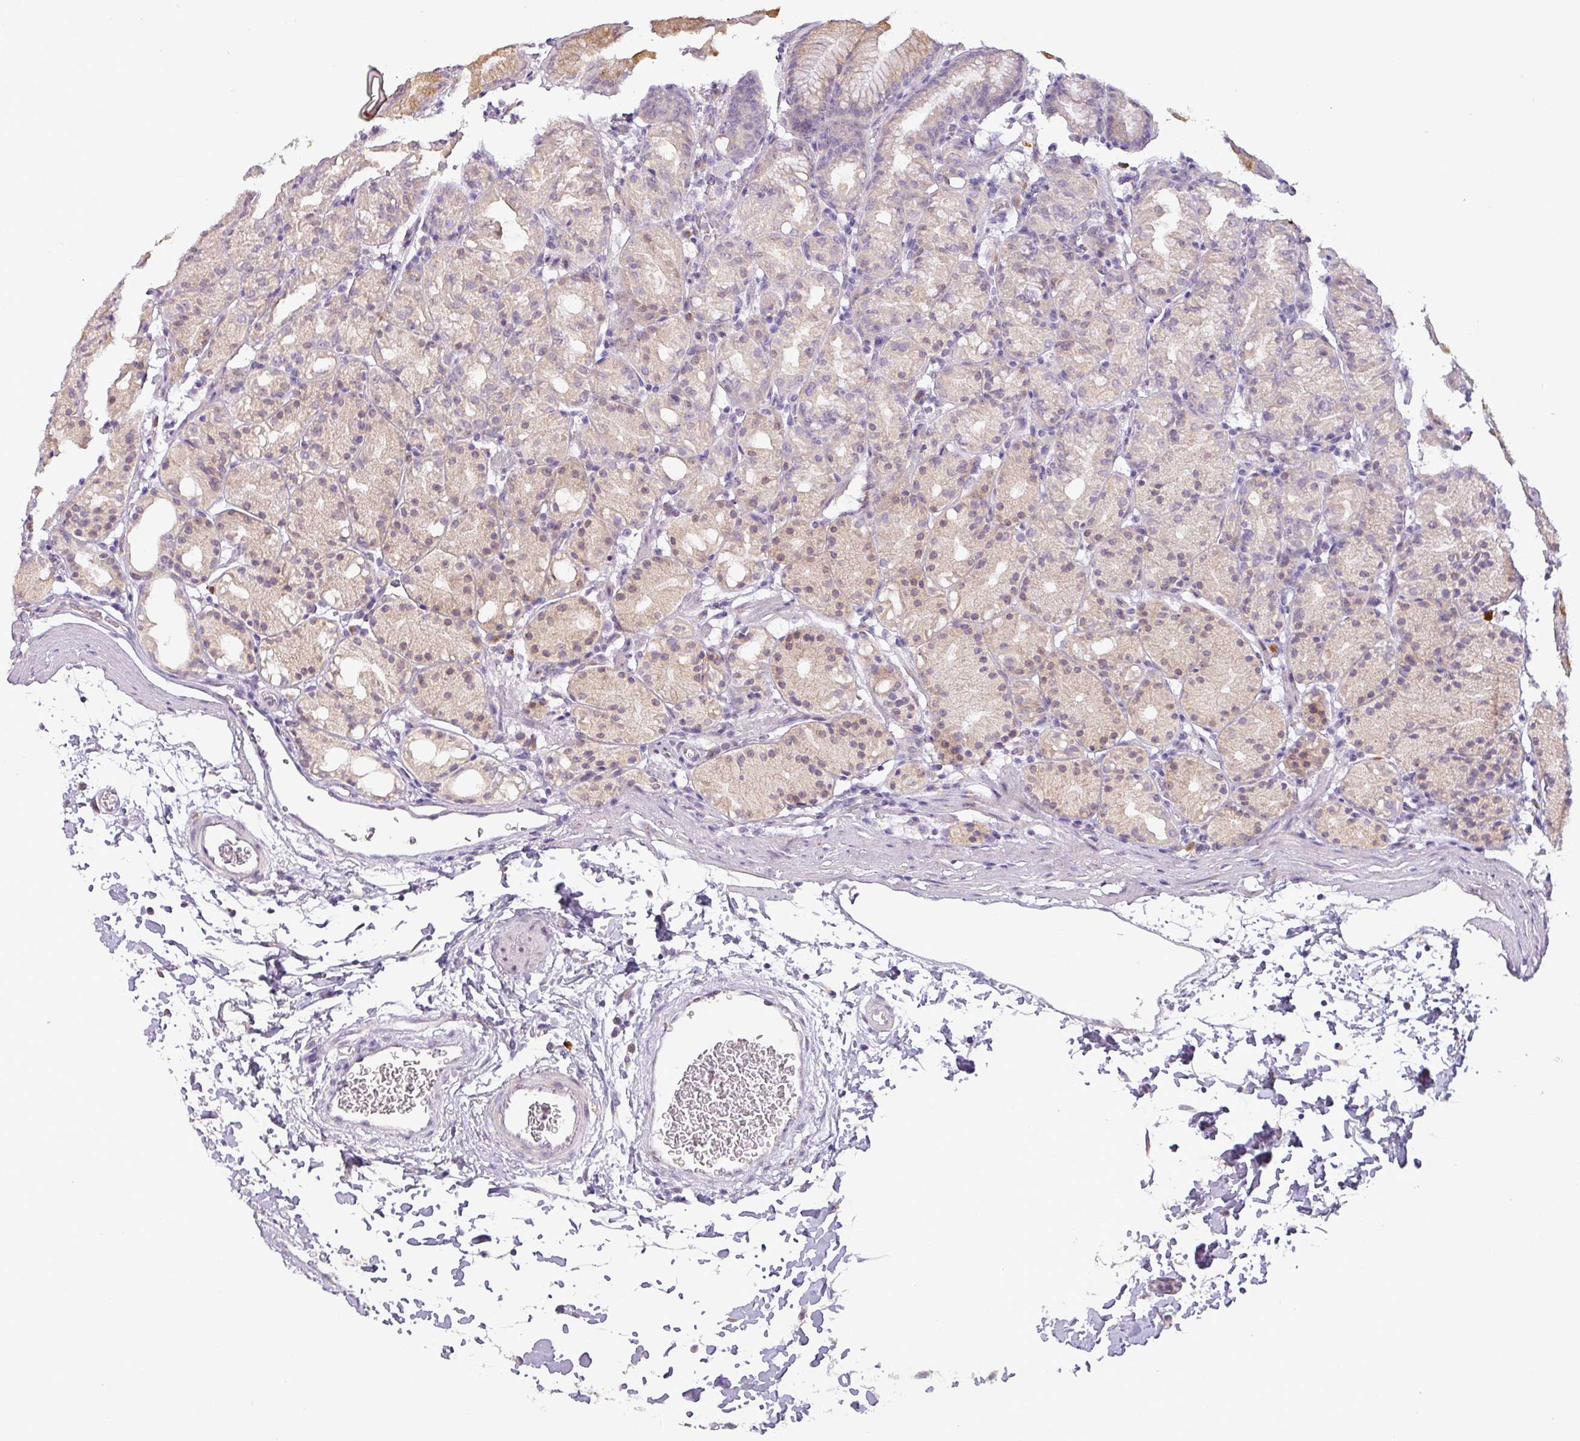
{"staining": {"intensity": "moderate", "quantity": "<25%", "location": "cytoplasmic/membranous,nuclear"}, "tissue": "stomach", "cell_type": "Glandular cells", "image_type": "normal", "snomed": [{"axis": "morphology", "description": "Normal tissue, NOS"}, {"axis": "topography", "description": "Stomach, upper"}], "caption": "Normal stomach was stained to show a protein in brown. There is low levels of moderate cytoplasmic/membranous,nuclear expression in about <25% of glandular cells.", "gene": "DRD5", "patient": {"sex": "male", "age": 48}}